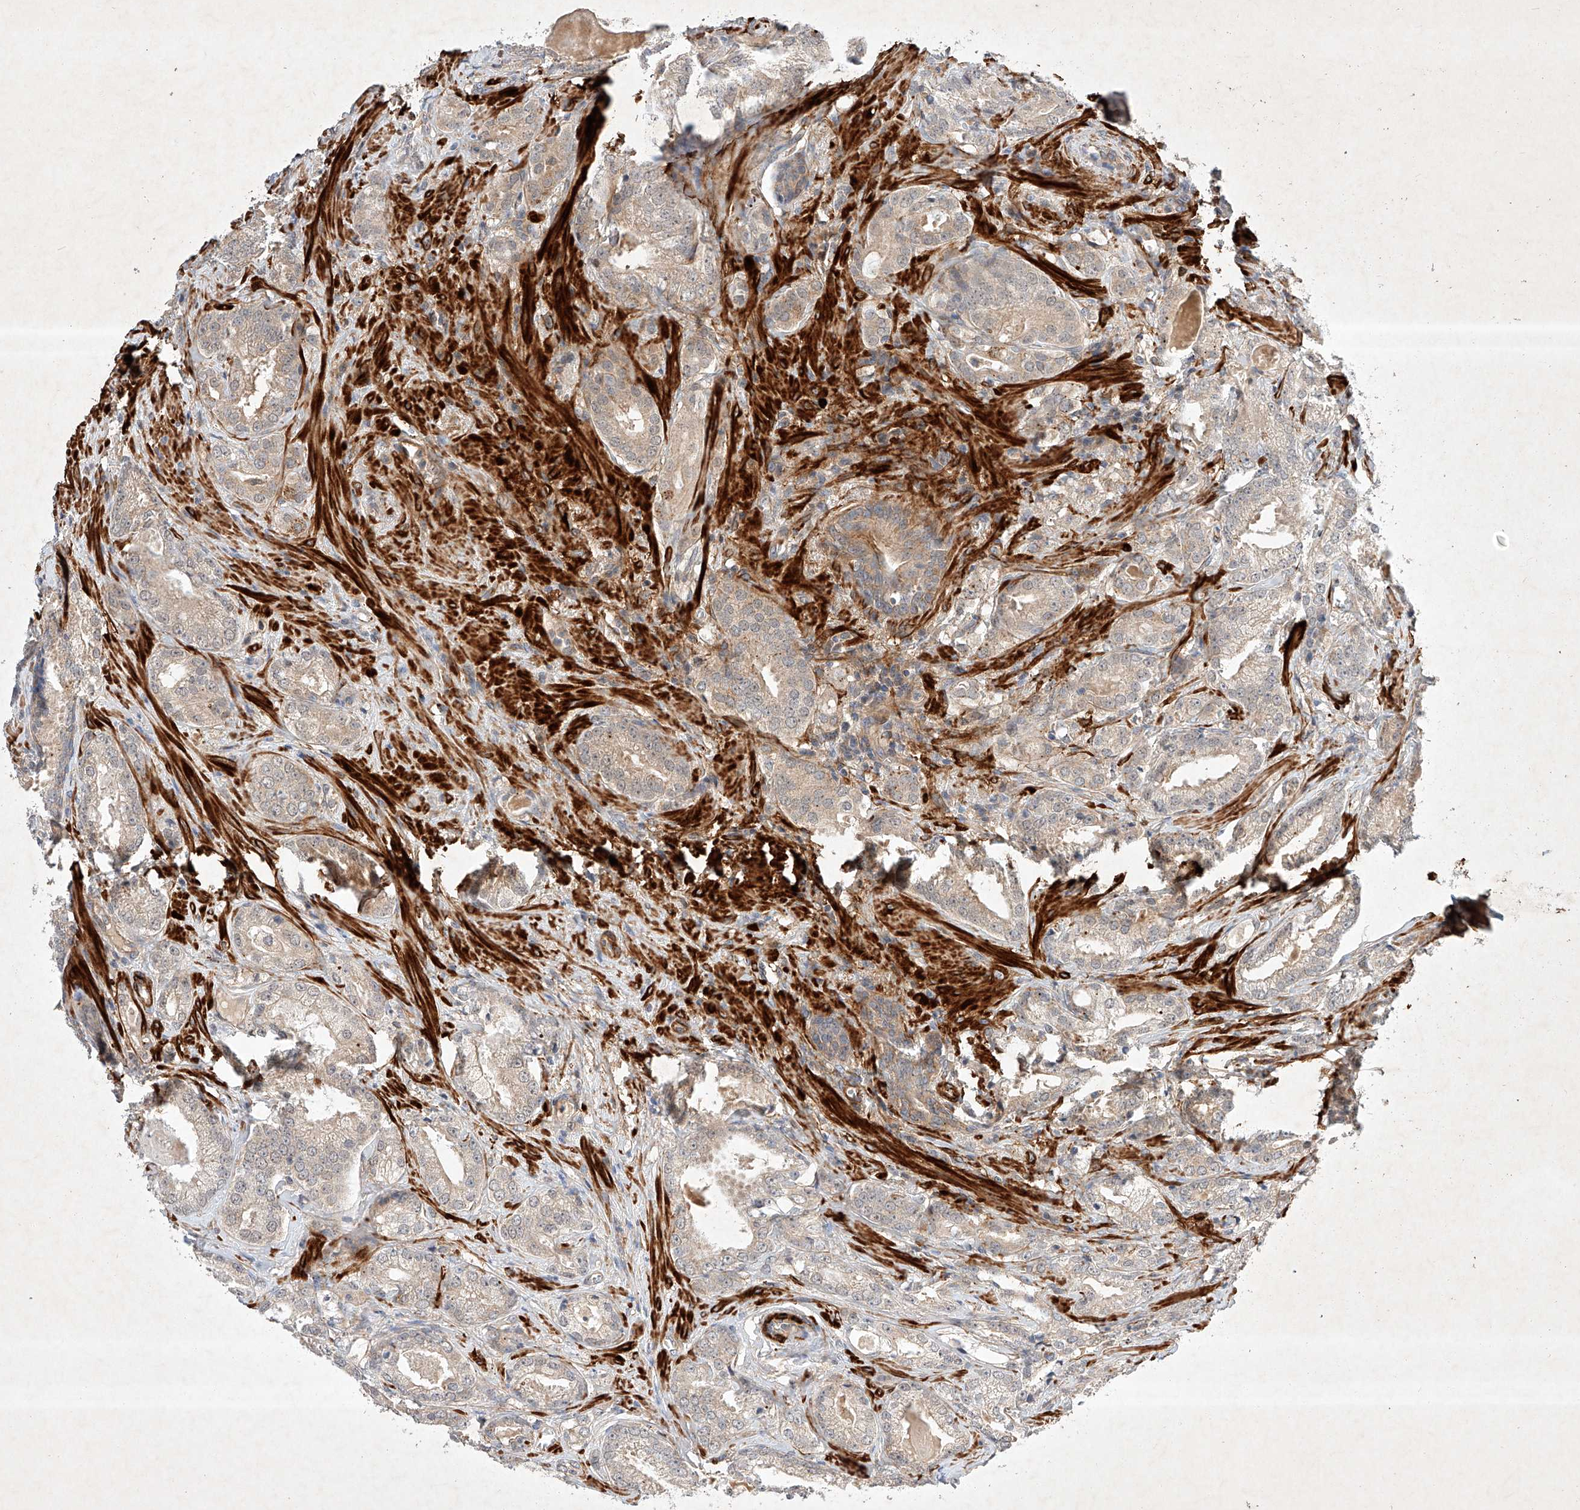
{"staining": {"intensity": "weak", "quantity": ">75%", "location": "cytoplasmic/membranous"}, "tissue": "prostate cancer", "cell_type": "Tumor cells", "image_type": "cancer", "snomed": [{"axis": "morphology", "description": "Normal morphology"}, {"axis": "morphology", "description": "Adenocarcinoma, Low grade"}, {"axis": "topography", "description": "Prostate"}], "caption": "Immunohistochemistry micrograph of neoplastic tissue: human low-grade adenocarcinoma (prostate) stained using immunohistochemistry (IHC) demonstrates low levels of weak protein expression localized specifically in the cytoplasmic/membranous of tumor cells, appearing as a cytoplasmic/membranous brown color.", "gene": "ARHGAP33", "patient": {"sex": "male", "age": 72}}